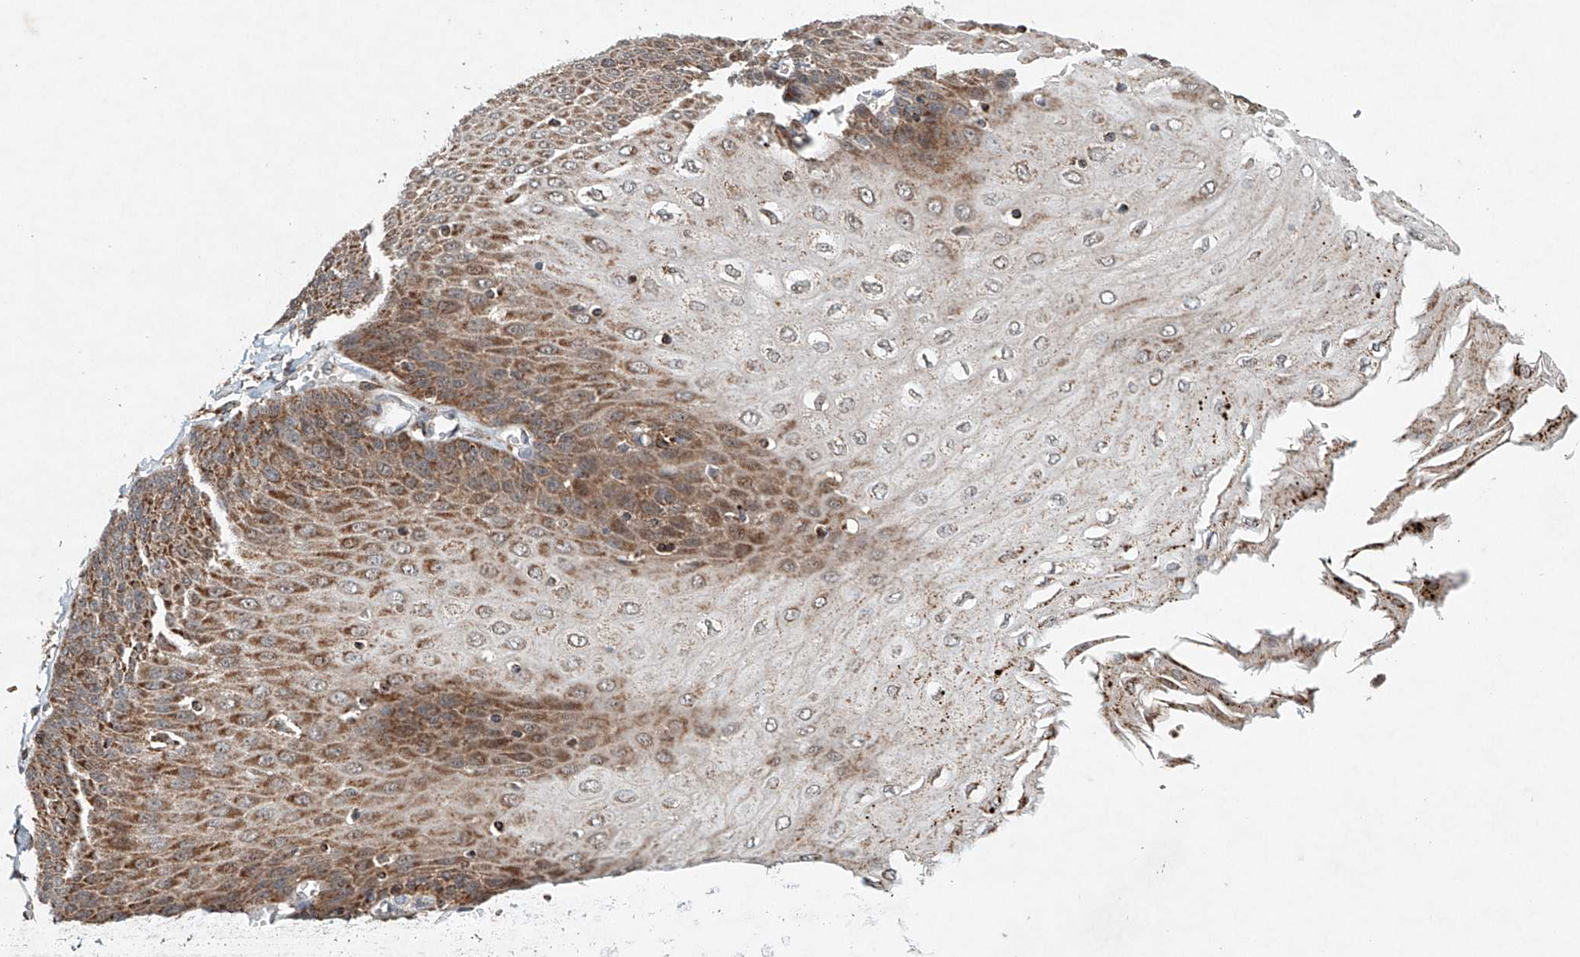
{"staining": {"intensity": "strong", "quantity": "25%-75%", "location": "cytoplasmic/membranous"}, "tissue": "esophagus", "cell_type": "Squamous epithelial cells", "image_type": "normal", "snomed": [{"axis": "morphology", "description": "Normal tissue, NOS"}, {"axis": "topography", "description": "Esophagus"}], "caption": "Brown immunohistochemical staining in benign esophagus displays strong cytoplasmic/membranous positivity in approximately 25%-75% of squamous epithelial cells. Nuclei are stained in blue.", "gene": "DCAF11", "patient": {"sex": "male", "age": 60}}